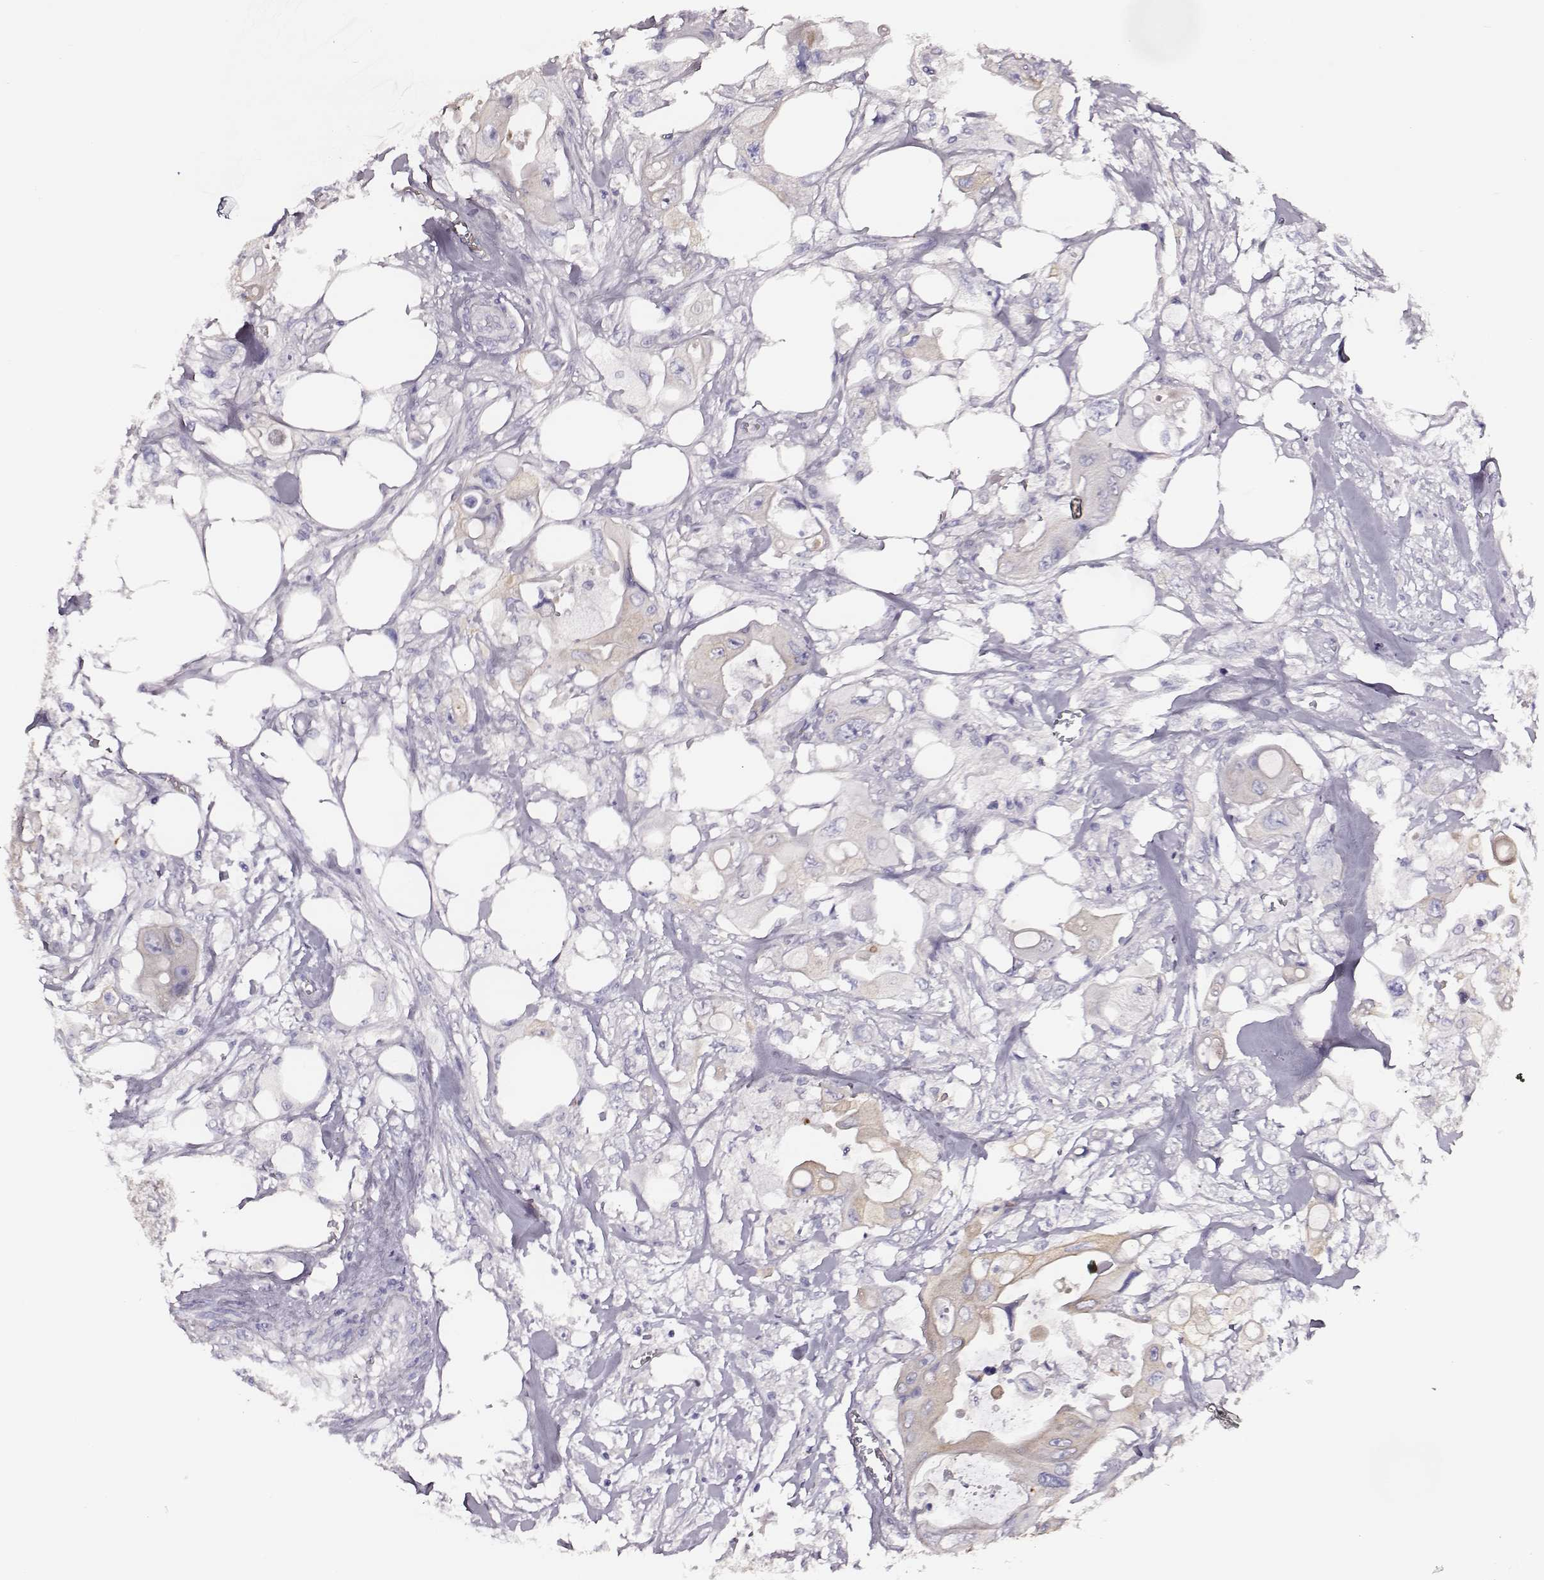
{"staining": {"intensity": "negative", "quantity": "none", "location": "none"}, "tissue": "colorectal cancer", "cell_type": "Tumor cells", "image_type": "cancer", "snomed": [{"axis": "morphology", "description": "Adenocarcinoma, NOS"}, {"axis": "topography", "description": "Rectum"}], "caption": "An image of colorectal cancer (adenocarcinoma) stained for a protein displays no brown staining in tumor cells.", "gene": "AADAT", "patient": {"sex": "male", "age": 63}}